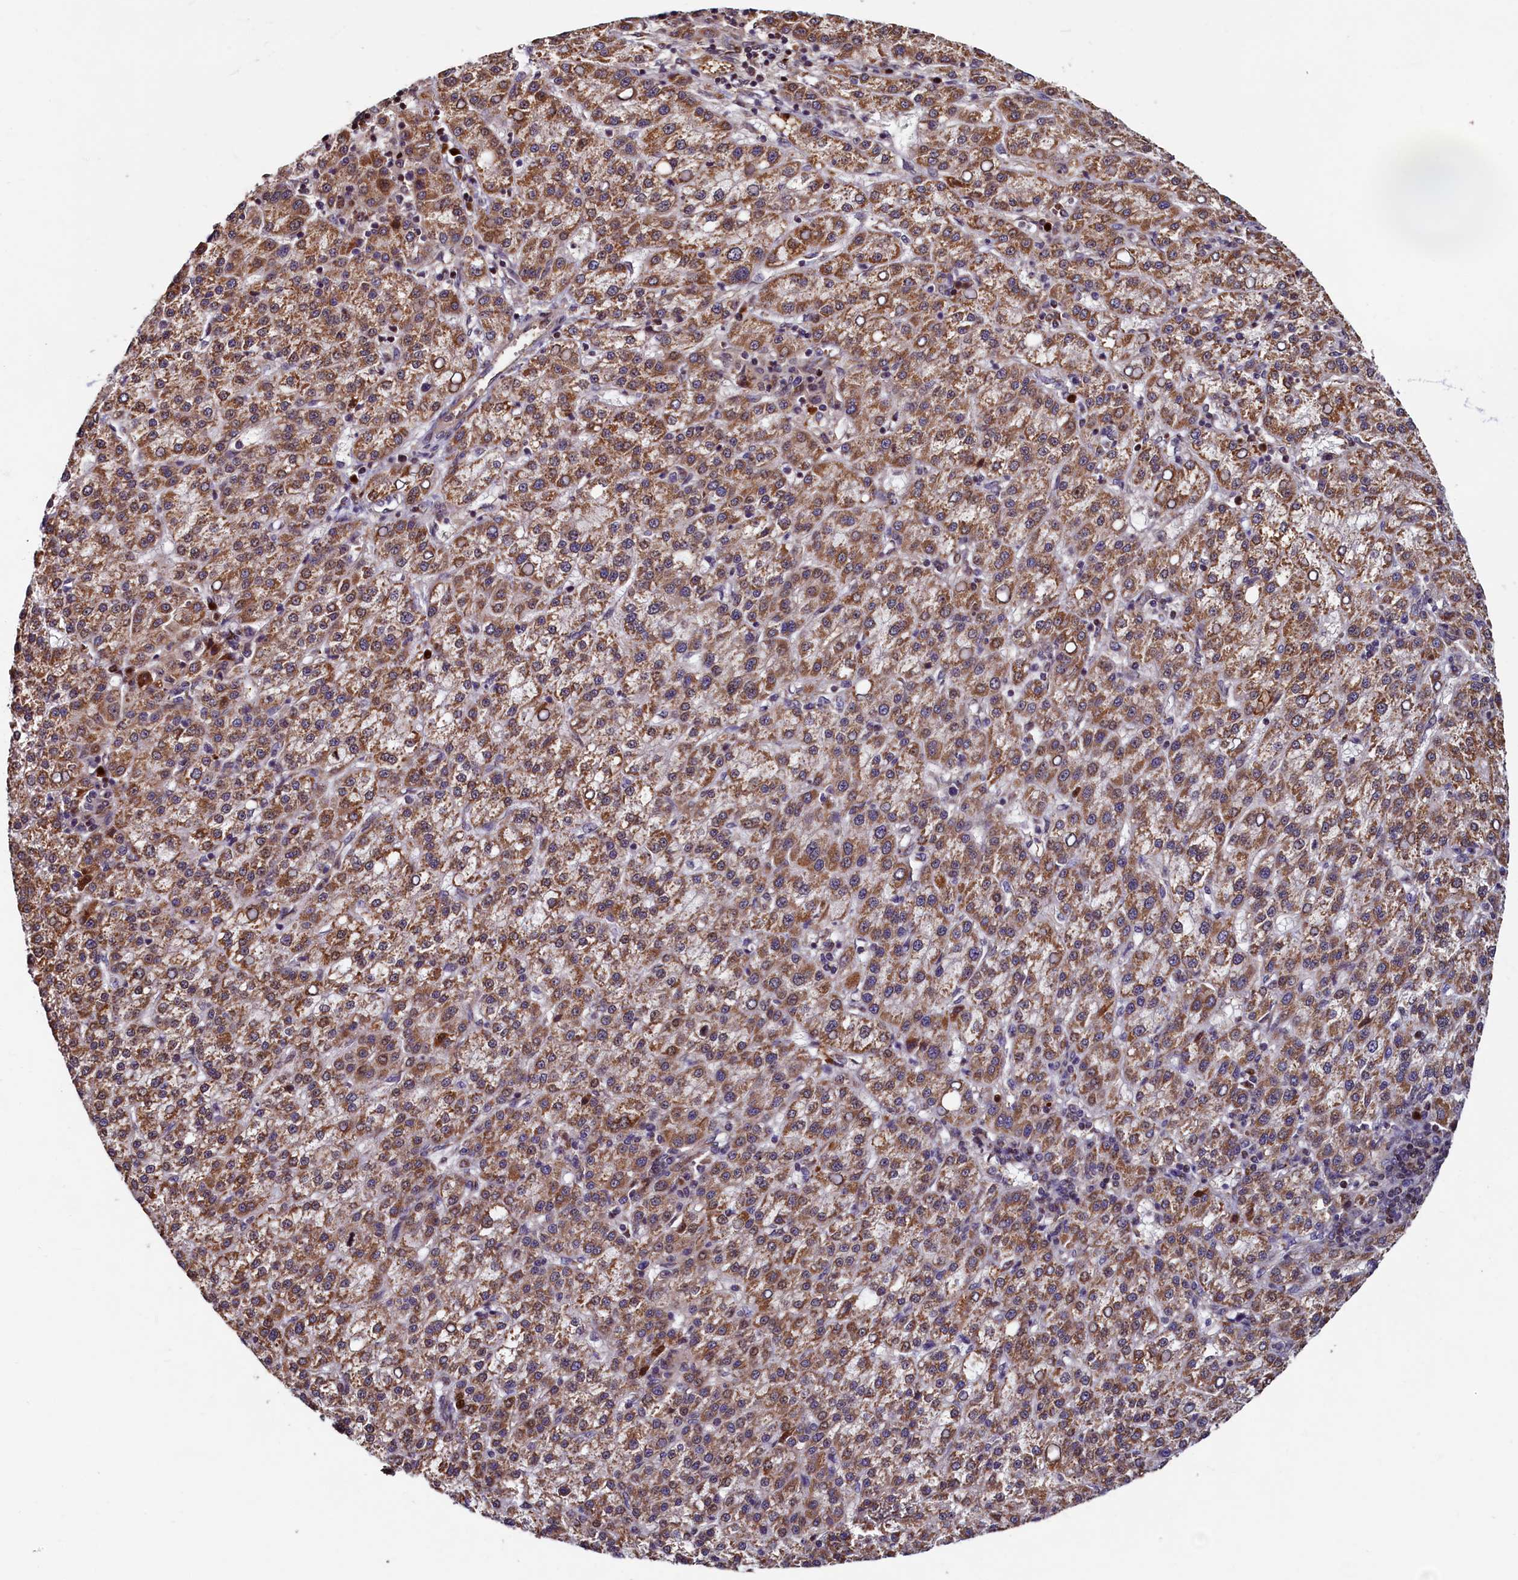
{"staining": {"intensity": "moderate", "quantity": ">75%", "location": "cytoplasmic/membranous"}, "tissue": "liver cancer", "cell_type": "Tumor cells", "image_type": "cancer", "snomed": [{"axis": "morphology", "description": "Carcinoma, Hepatocellular, NOS"}, {"axis": "topography", "description": "Liver"}], "caption": "Tumor cells display medium levels of moderate cytoplasmic/membranous expression in approximately >75% of cells in liver cancer.", "gene": "NCKAP5L", "patient": {"sex": "female", "age": 58}}